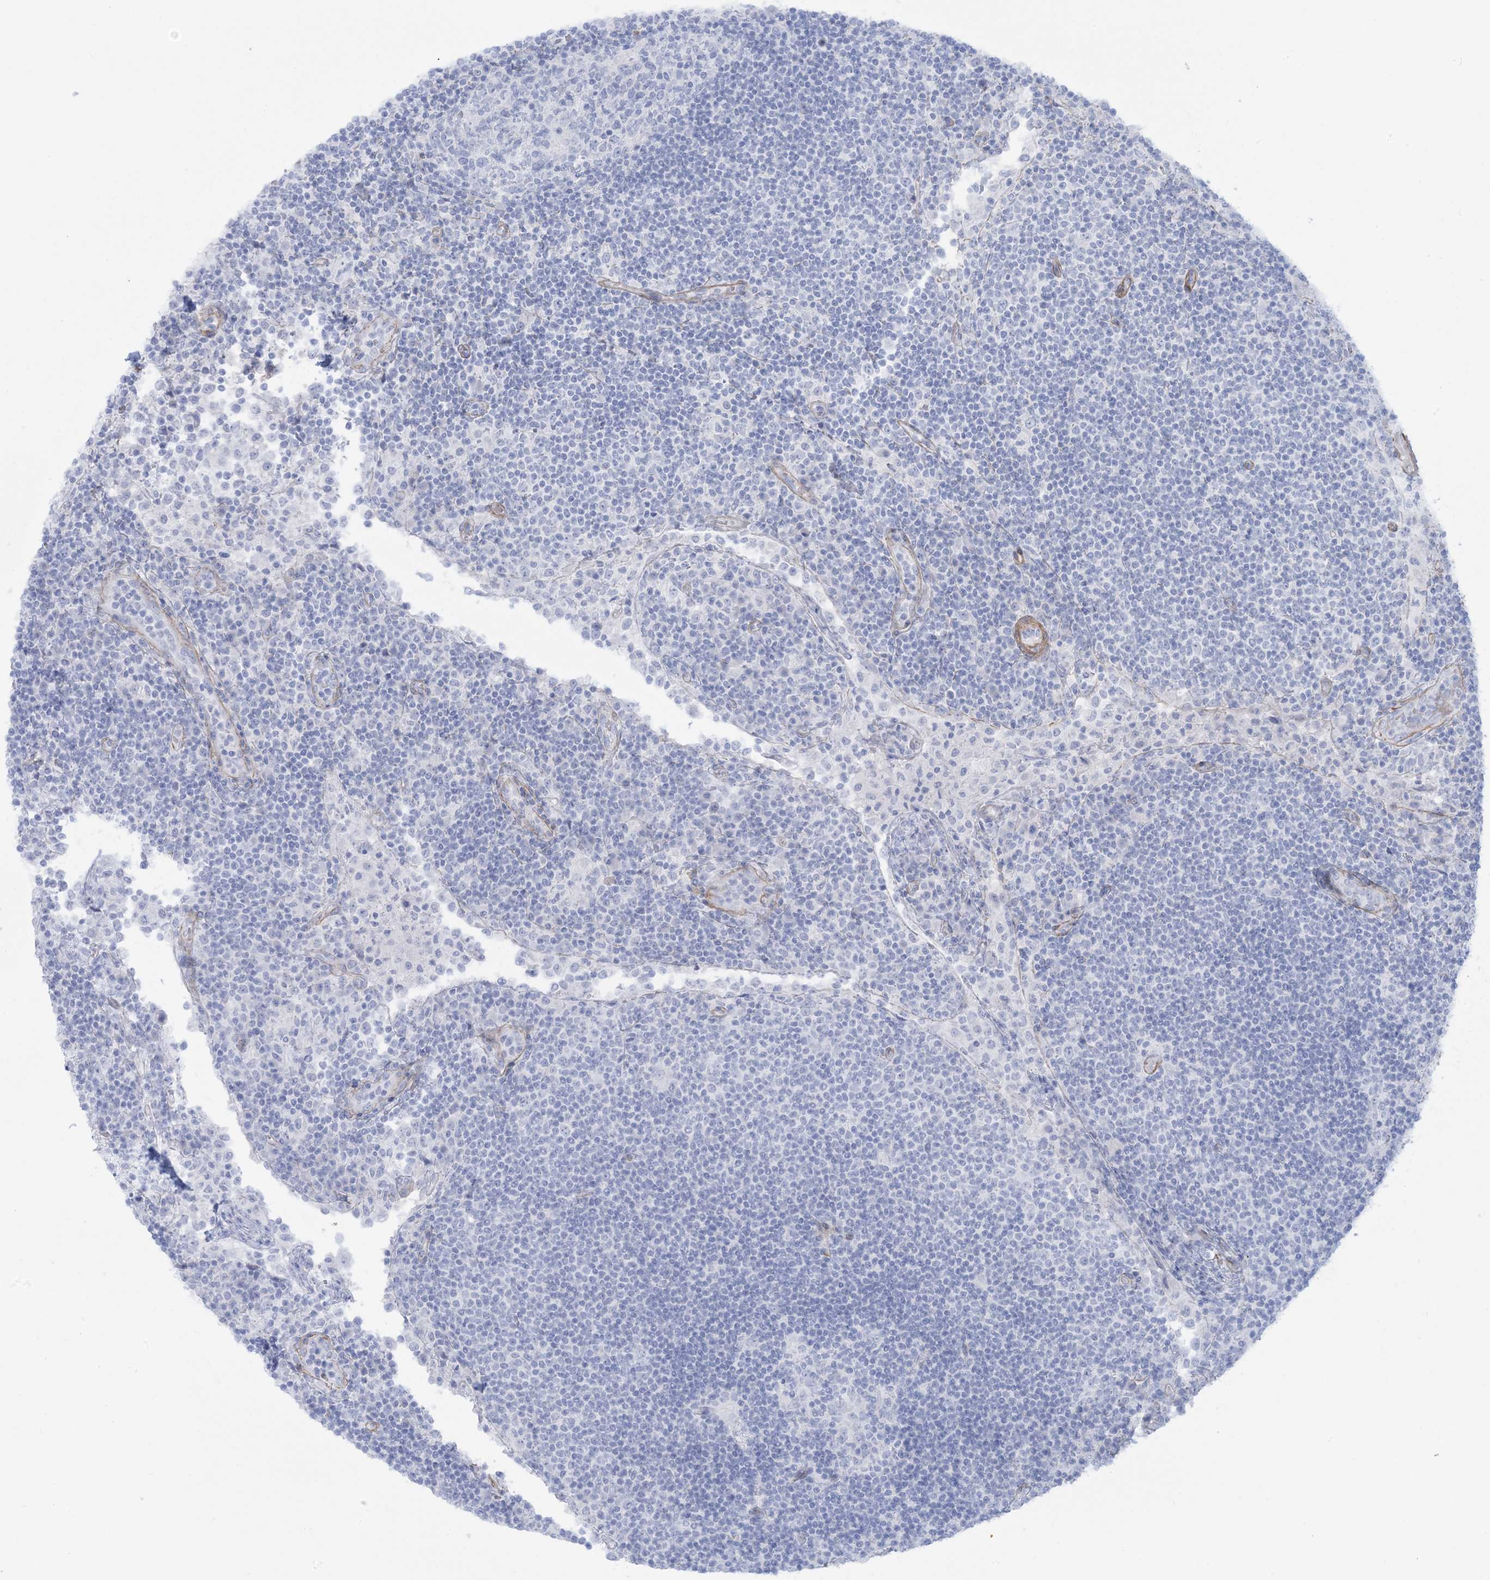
{"staining": {"intensity": "negative", "quantity": "none", "location": "none"}, "tissue": "lymph node", "cell_type": "Germinal center cells", "image_type": "normal", "snomed": [{"axis": "morphology", "description": "Normal tissue, NOS"}, {"axis": "topography", "description": "Lymph node"}], "caption": "Normal lymph node was stained to show a protein in brown. There is no significant positivity in germinal center cells.", "gene": "AGXT", "patient": {"sex": "female", "age": 53}}